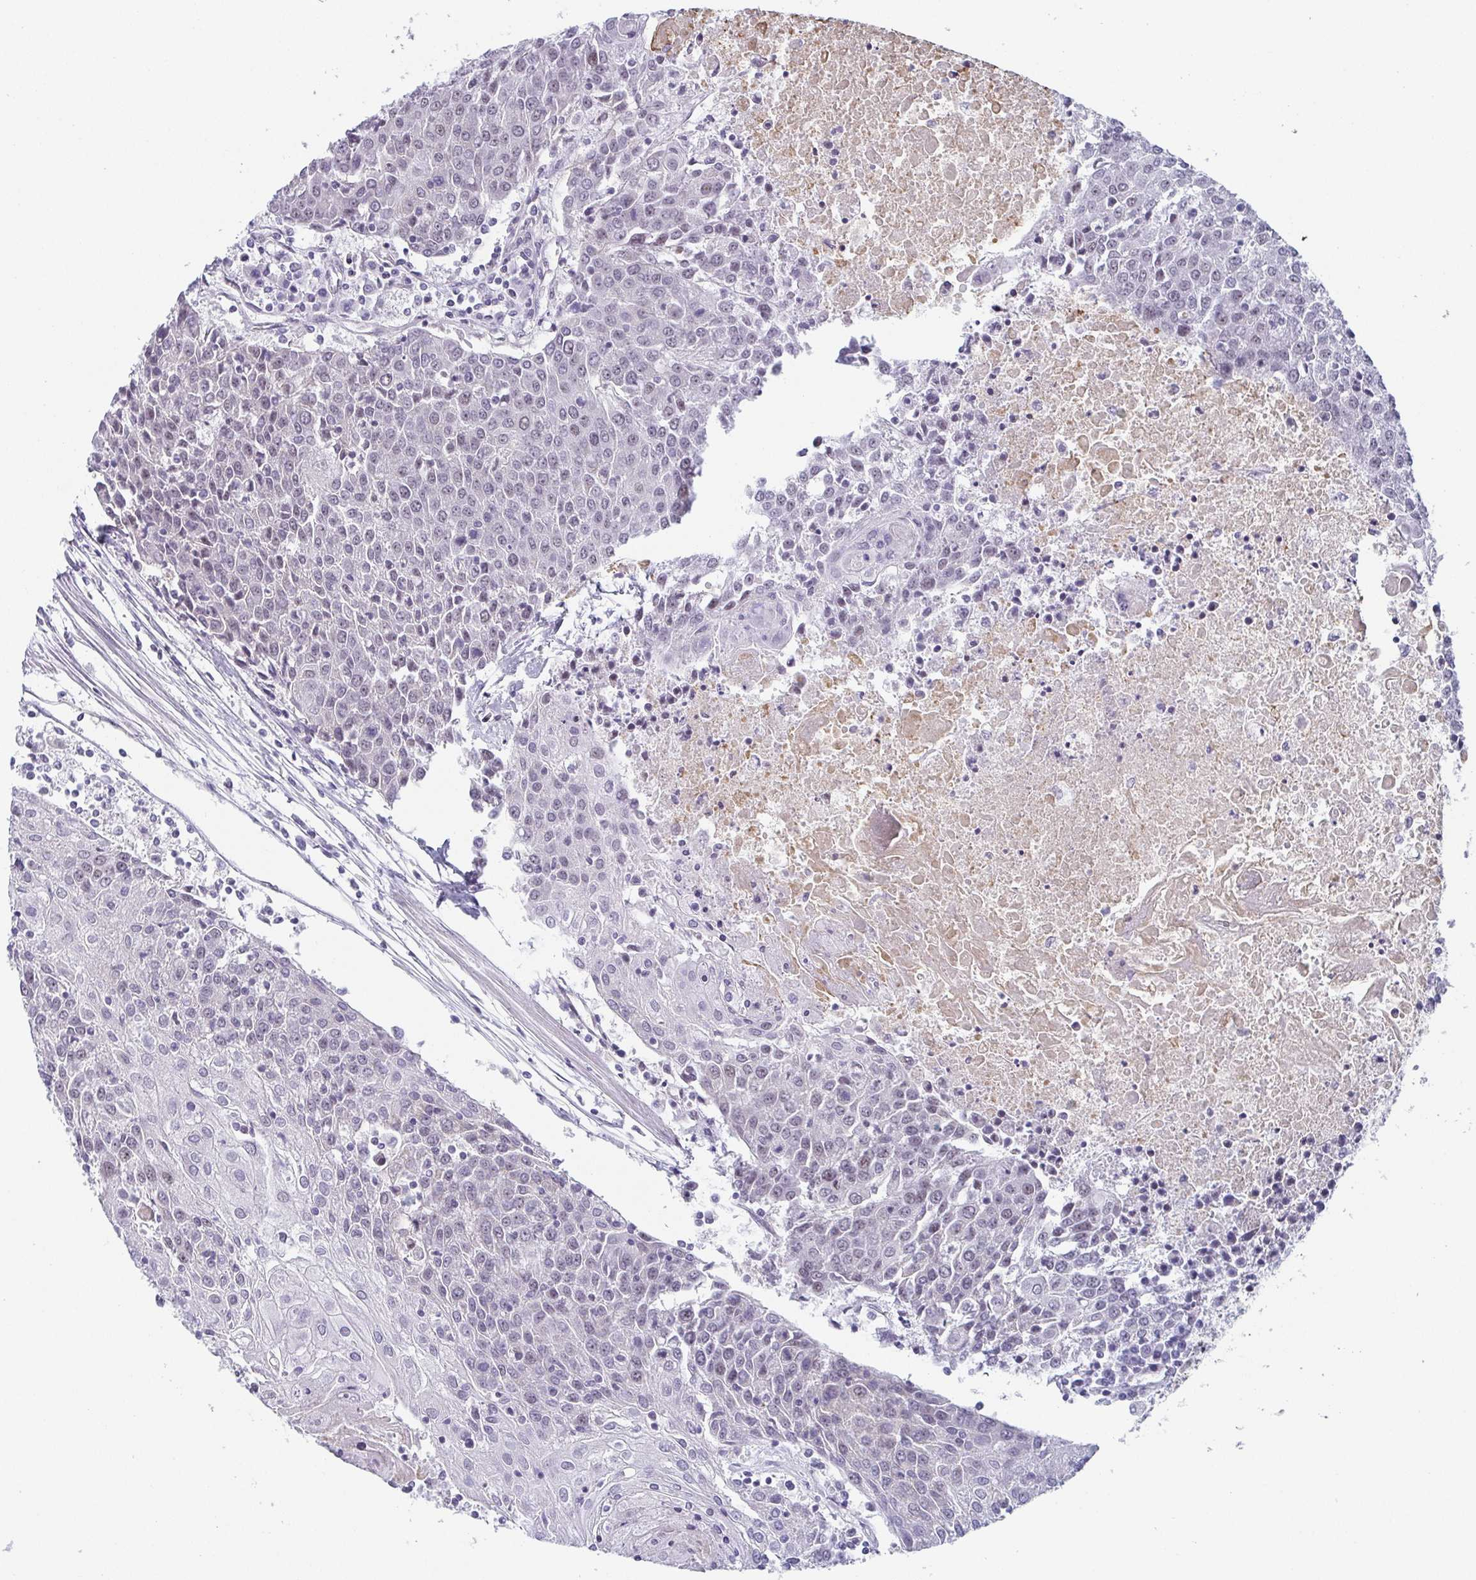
{"staining": {"intensity": "negative", "quantity": "none", "location": "none"}, "tissue": "urothelial cancer", "cell_type": "Tumor cells", "image_type": "cancer", "snomed": [{"axis": "morphology", "description": "Urothelial carcinoma, High grade"}, {"axis": "topography", "description": "Urinary bladder"}], "caption": "Protein analysis of urothelial cancer reveals no significant expression in tumor cells. (Stains: DAB (3,3'-diaminobenzidine) immunohistochemistry (IHC) with hematoxylin counter stain, Microscopy: brightfield microscopy at high magnification).", "gene": "EXOSC7", "patient": {"sex": "female", "age": 85}}